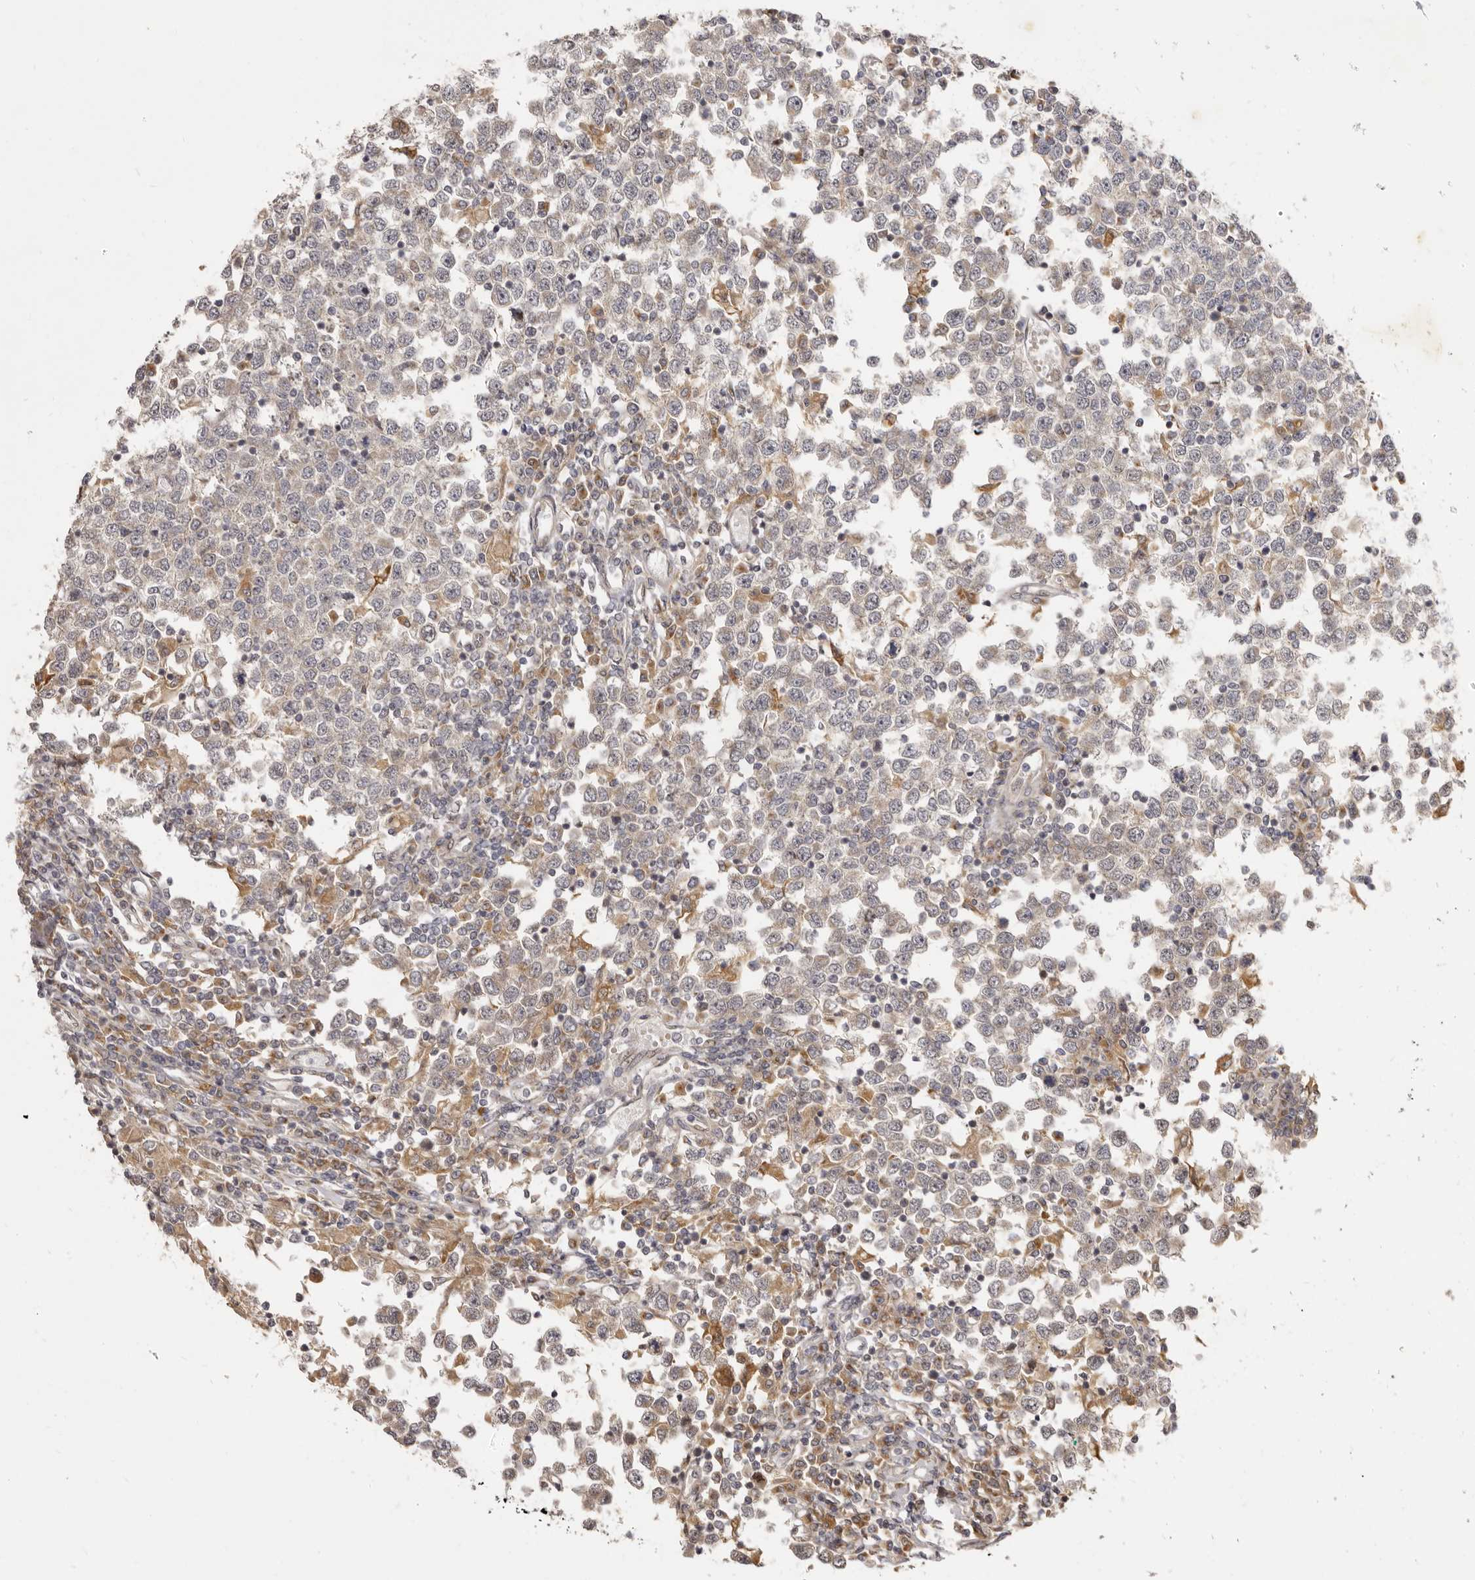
{"staining": {"intensity": "negative", "quantity": "none", "location": "none"}, "tissue": "testis cancer", "cell_type": "Tumor cells", "image_type": "cancer", "snomed": [{"axis": "morphology", "description": "Seminoma, NOS"}, {"axis": "topography", "description": "Testis"}], "caption": "A histopathology image of human seminoma (testis) is negative for staining in tumor cells.", "gene": "ZNF326", "patient": {"sex": "male", "age": 65}}